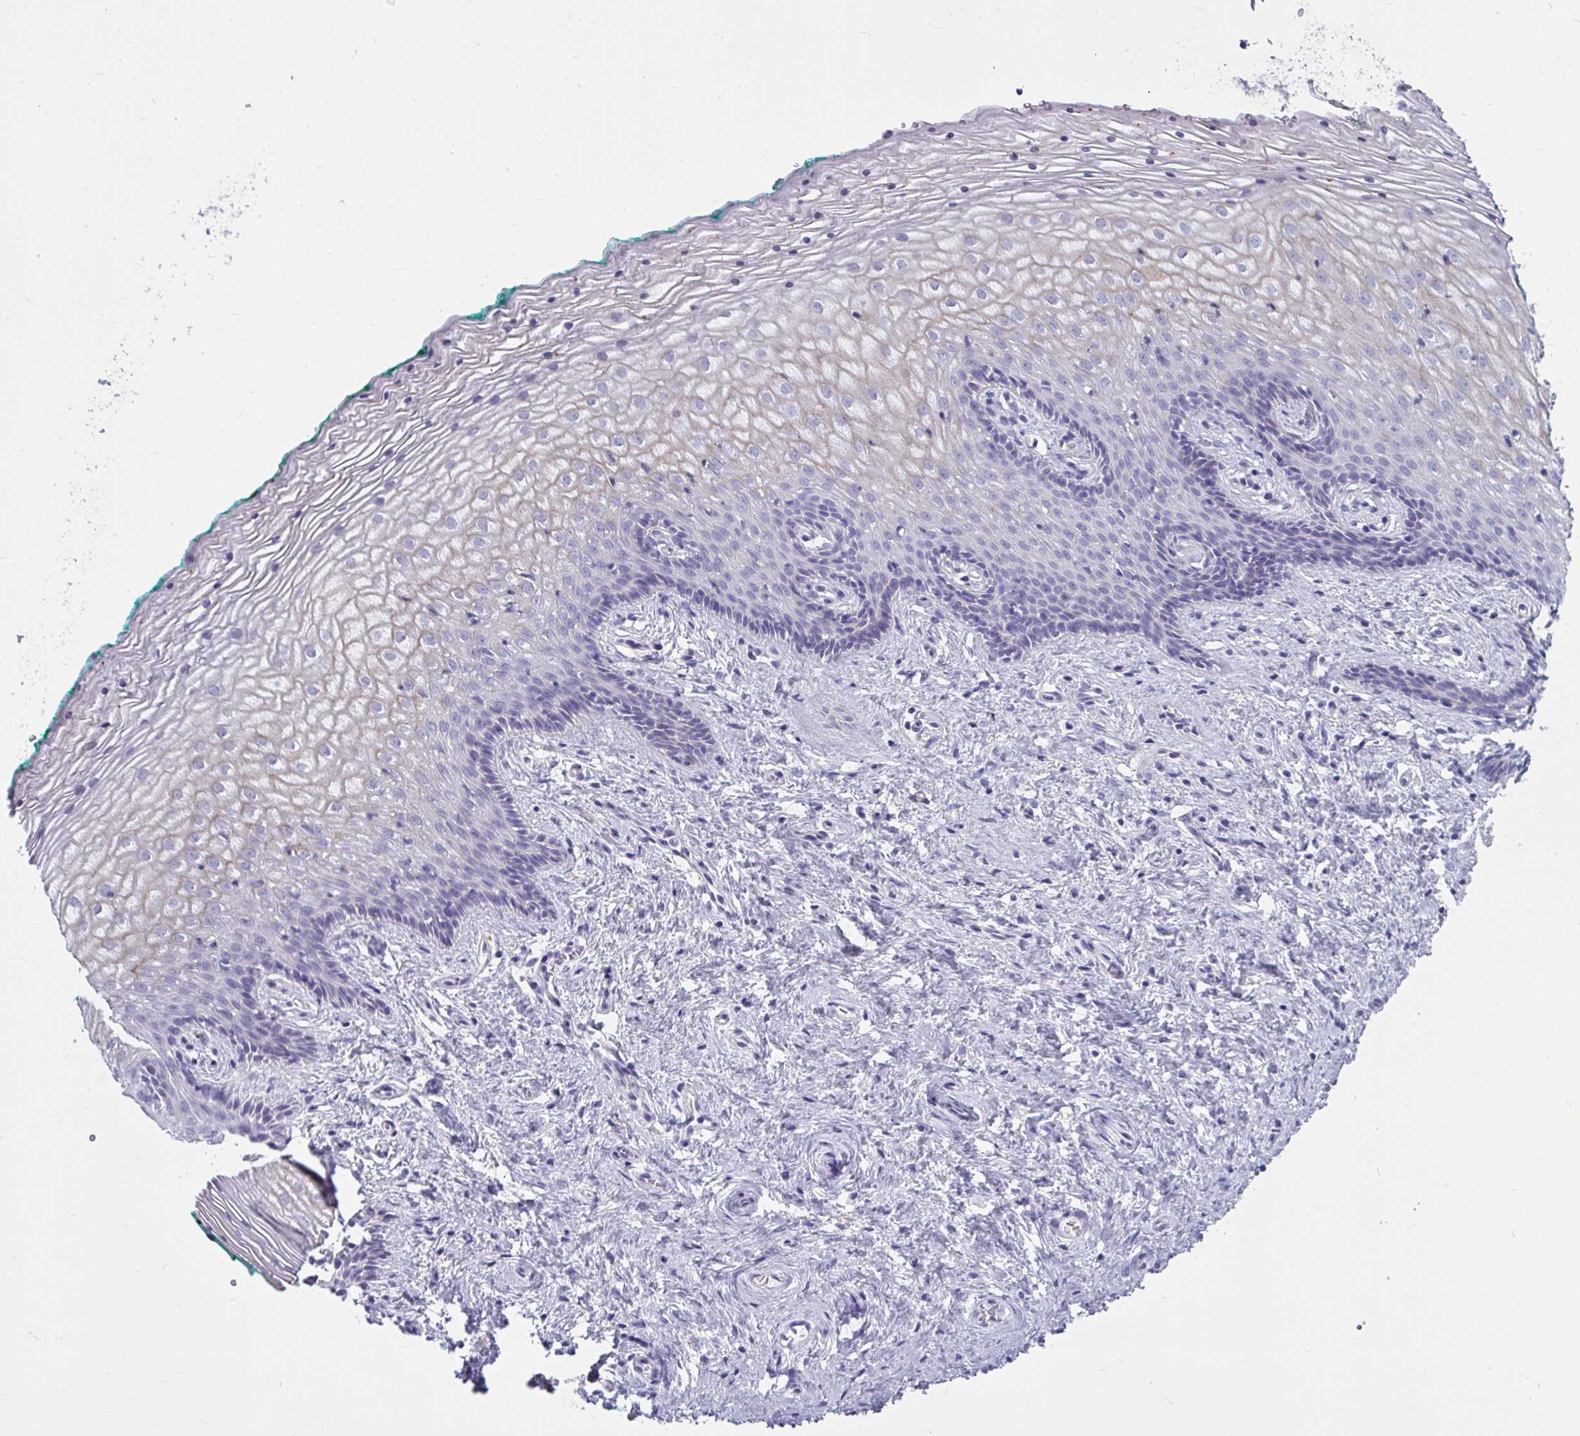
{"staining": {"intensity": "negative", "quantity": "none", "location": "none"}, "tissue": "vagina", "cell_type": "Squamous epithelial cells", "image_type": "normal", "snomed": [{"axis": "morphology", "description": "Normal tissue, NOS"}, {"axis": "topography", "description": "Vagina"}], "caption": "IHC of normal human vagina displays no positivity in squamous epithelial cells.", "gene": "CTSZ", "patient": {"sex": "female", "age": 45}}